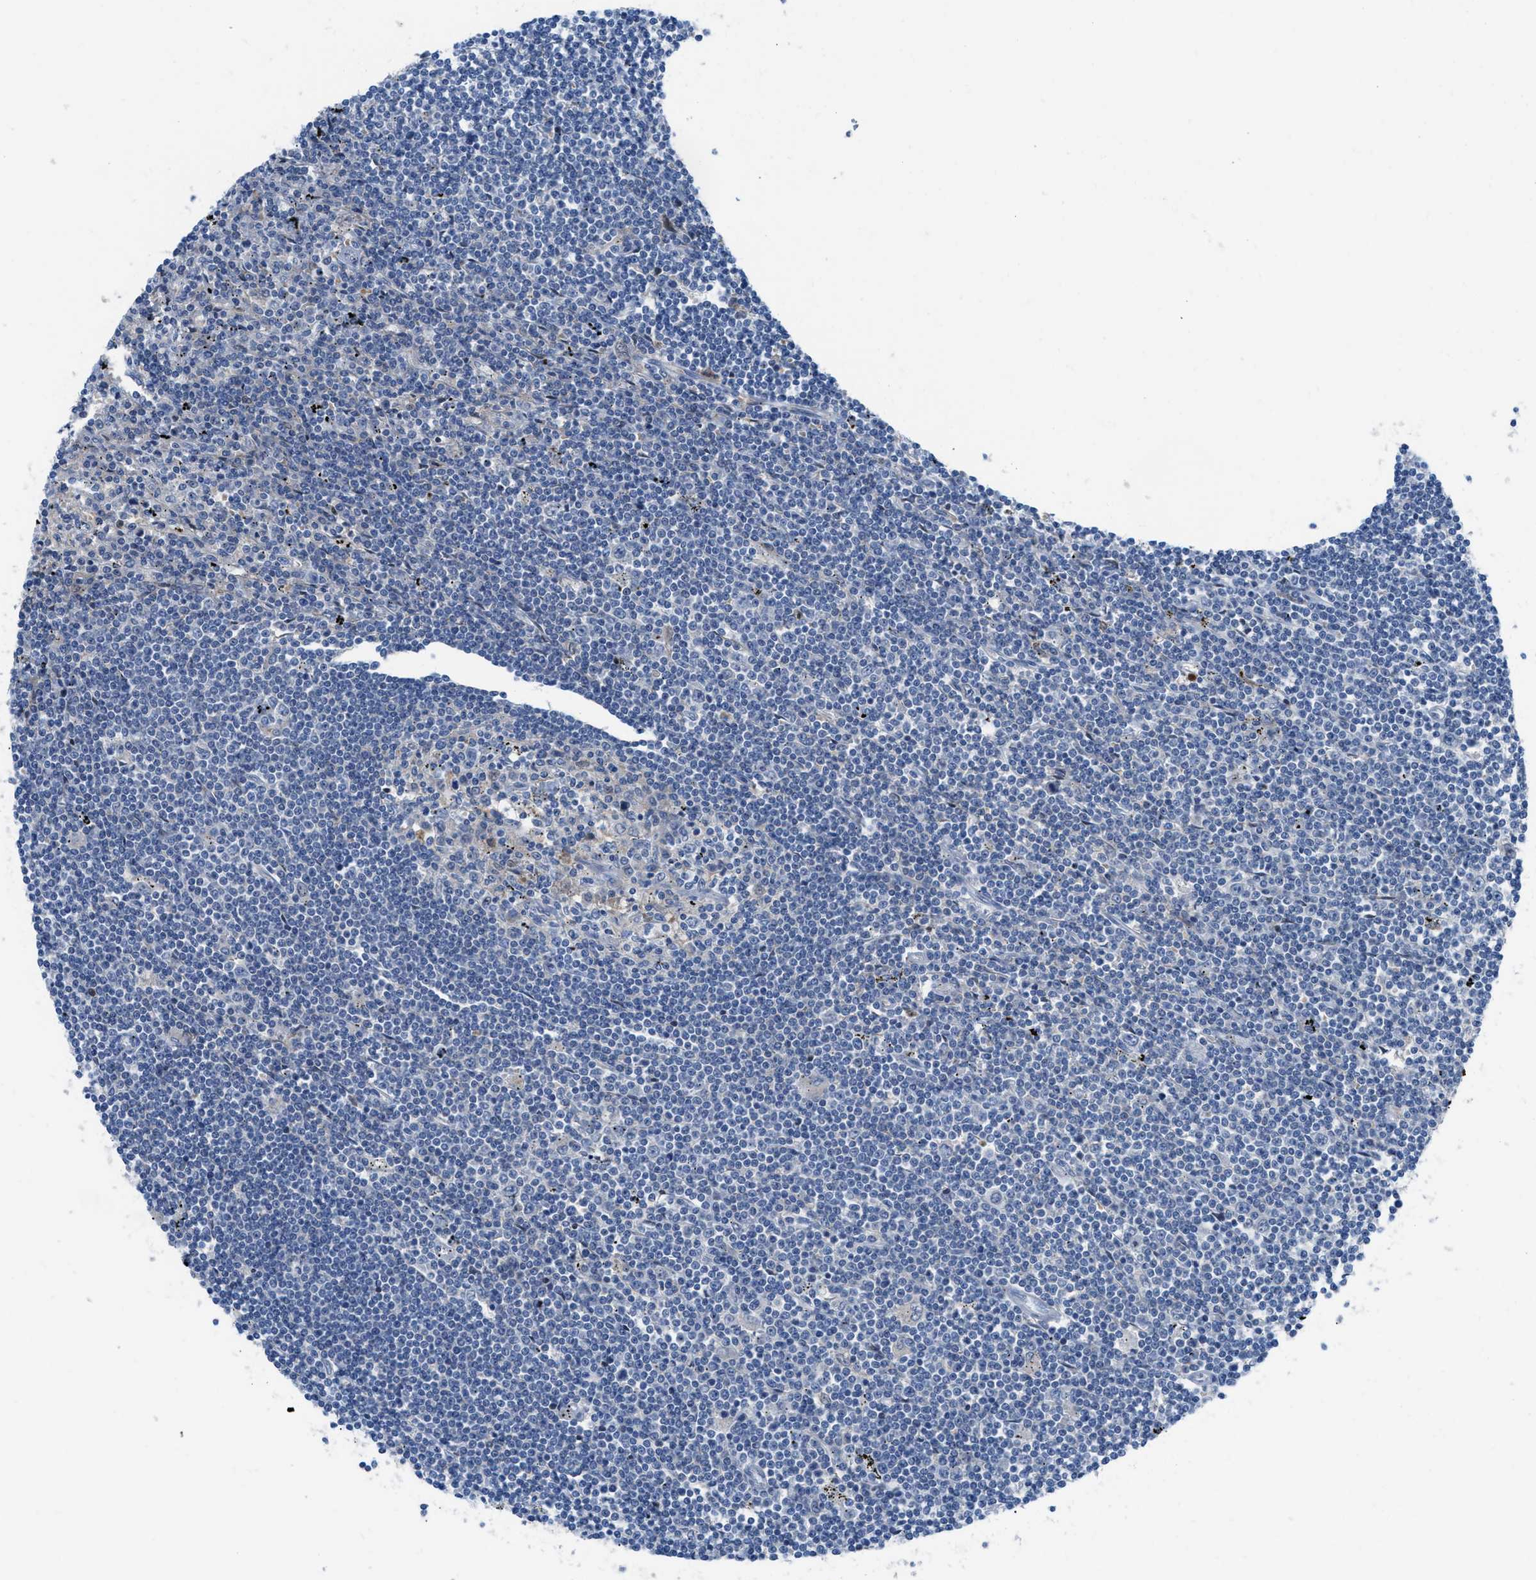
{"staining": {"intensity": "negative", "quantity": "none", "location": "none"}, "tissue": "lymphoma", "cell_type": "Tumor cells", "image_type": "cancer", "snomed": [{"axis": "morphology", "description": "Malignant lymphoma, non-Hodgkin's type, Low grade"}, {"axis": "topography", "description": "Spleen"}], "caption": "Photomicrograph shows no significant protein positivity in tumor cells of lymphoma.", "gene": "HPX", "patient": {"sex": "male", "age": 76}}